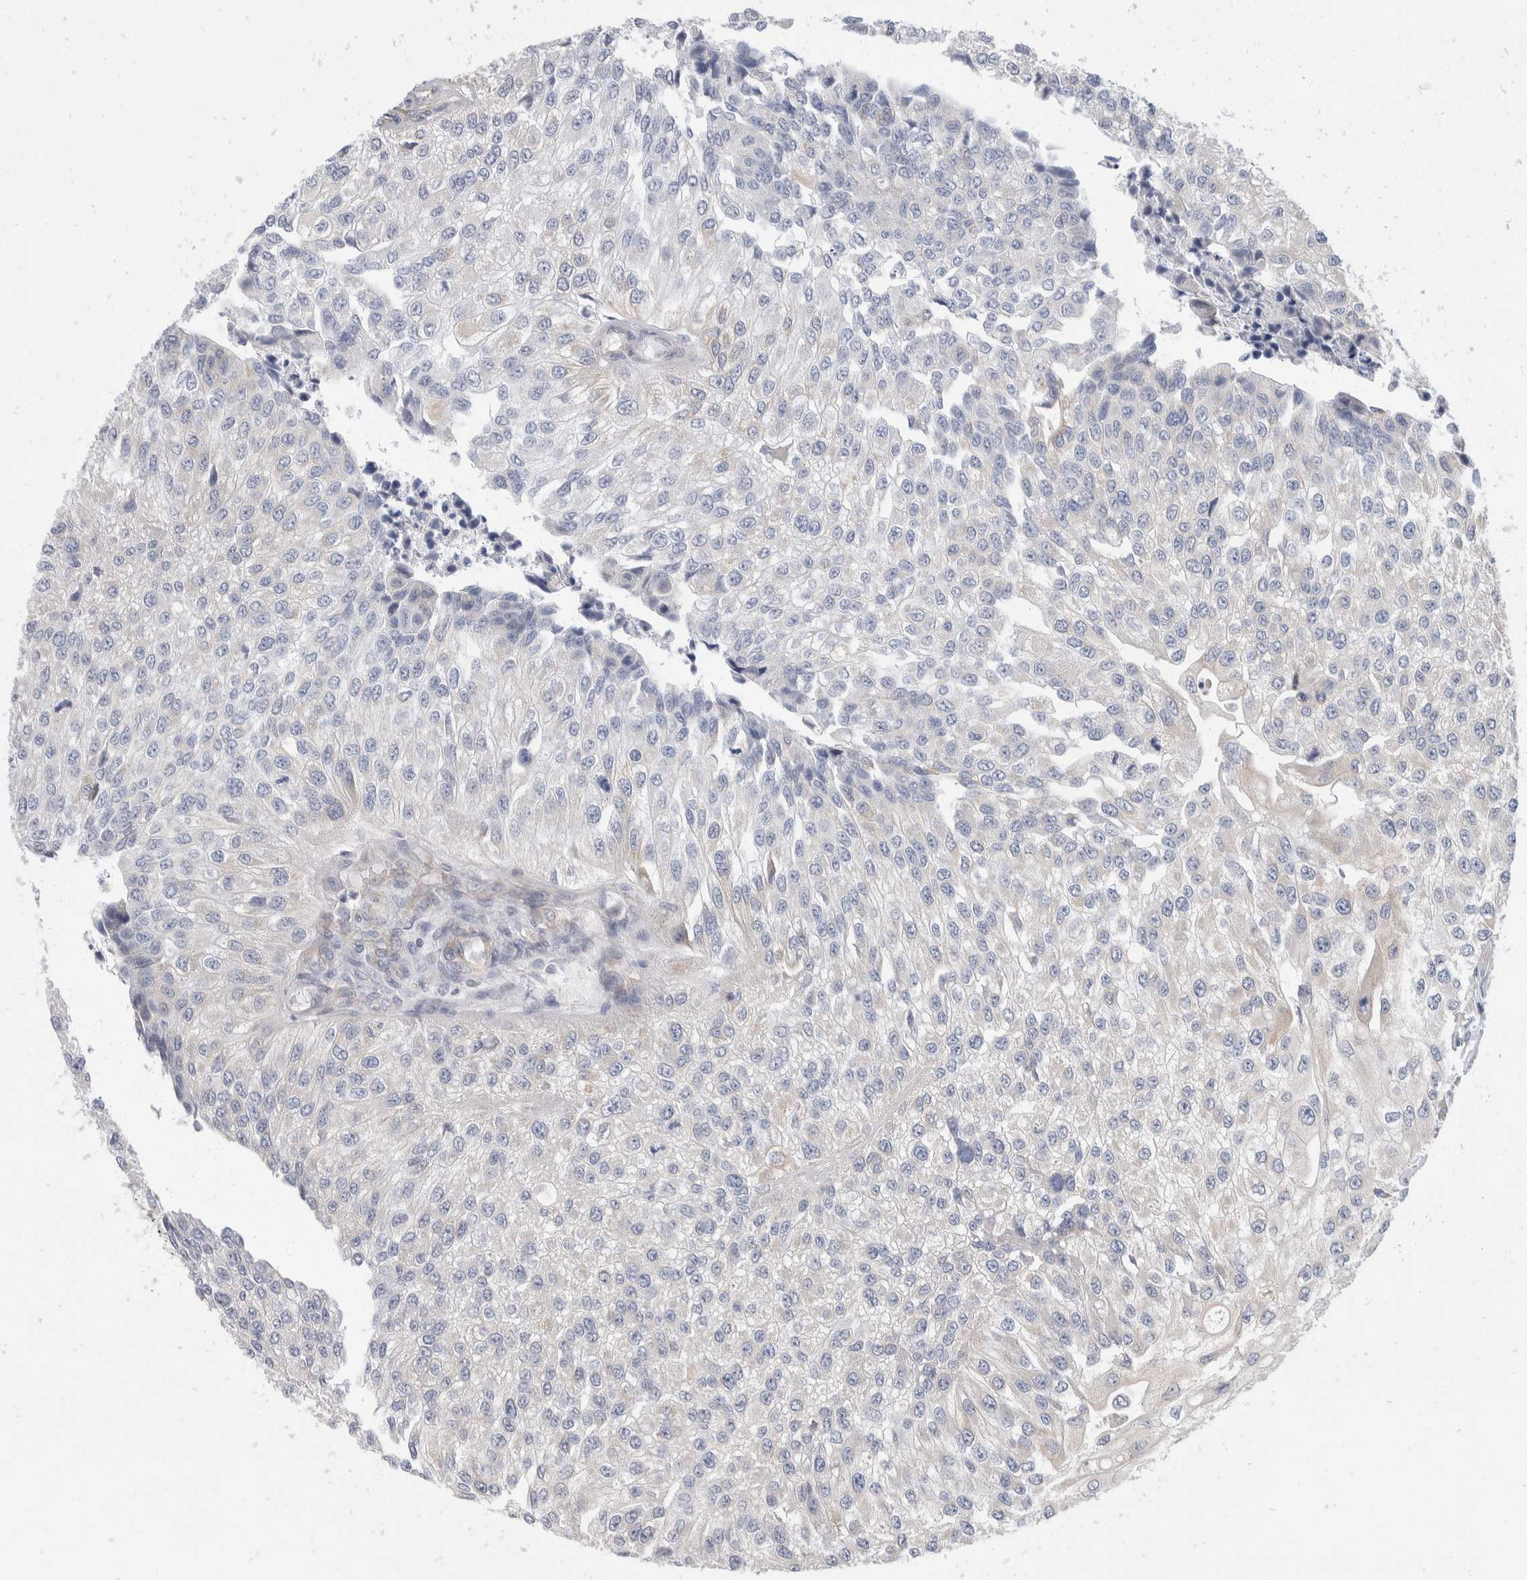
{"staining": {"intensity": "negative", "quantity": "none", "location": "none"}, "tissue": "urothelial cancer", "cell_type": "Tumor cells", "image_type": "cancer", "snomed": [{"axis": "morphology", "description": "Urothelial carcinoma, High grade"}, {"axis": "topography", "description": "Kidney"}, {"axis": "topography", "description": "Urinary bladder"}], "caption": "Immunohistochemical staining of human urothelial carcinoma (high-grade) reveals no significant staining in tumor cells. (Stains: DAB immunohistochemistry with hematoxylin counter stain, Microscopy: brightfield microscopy at high magnification).", "gene": "TMEM245", "patient": {"sex": "male", "age": 77}}